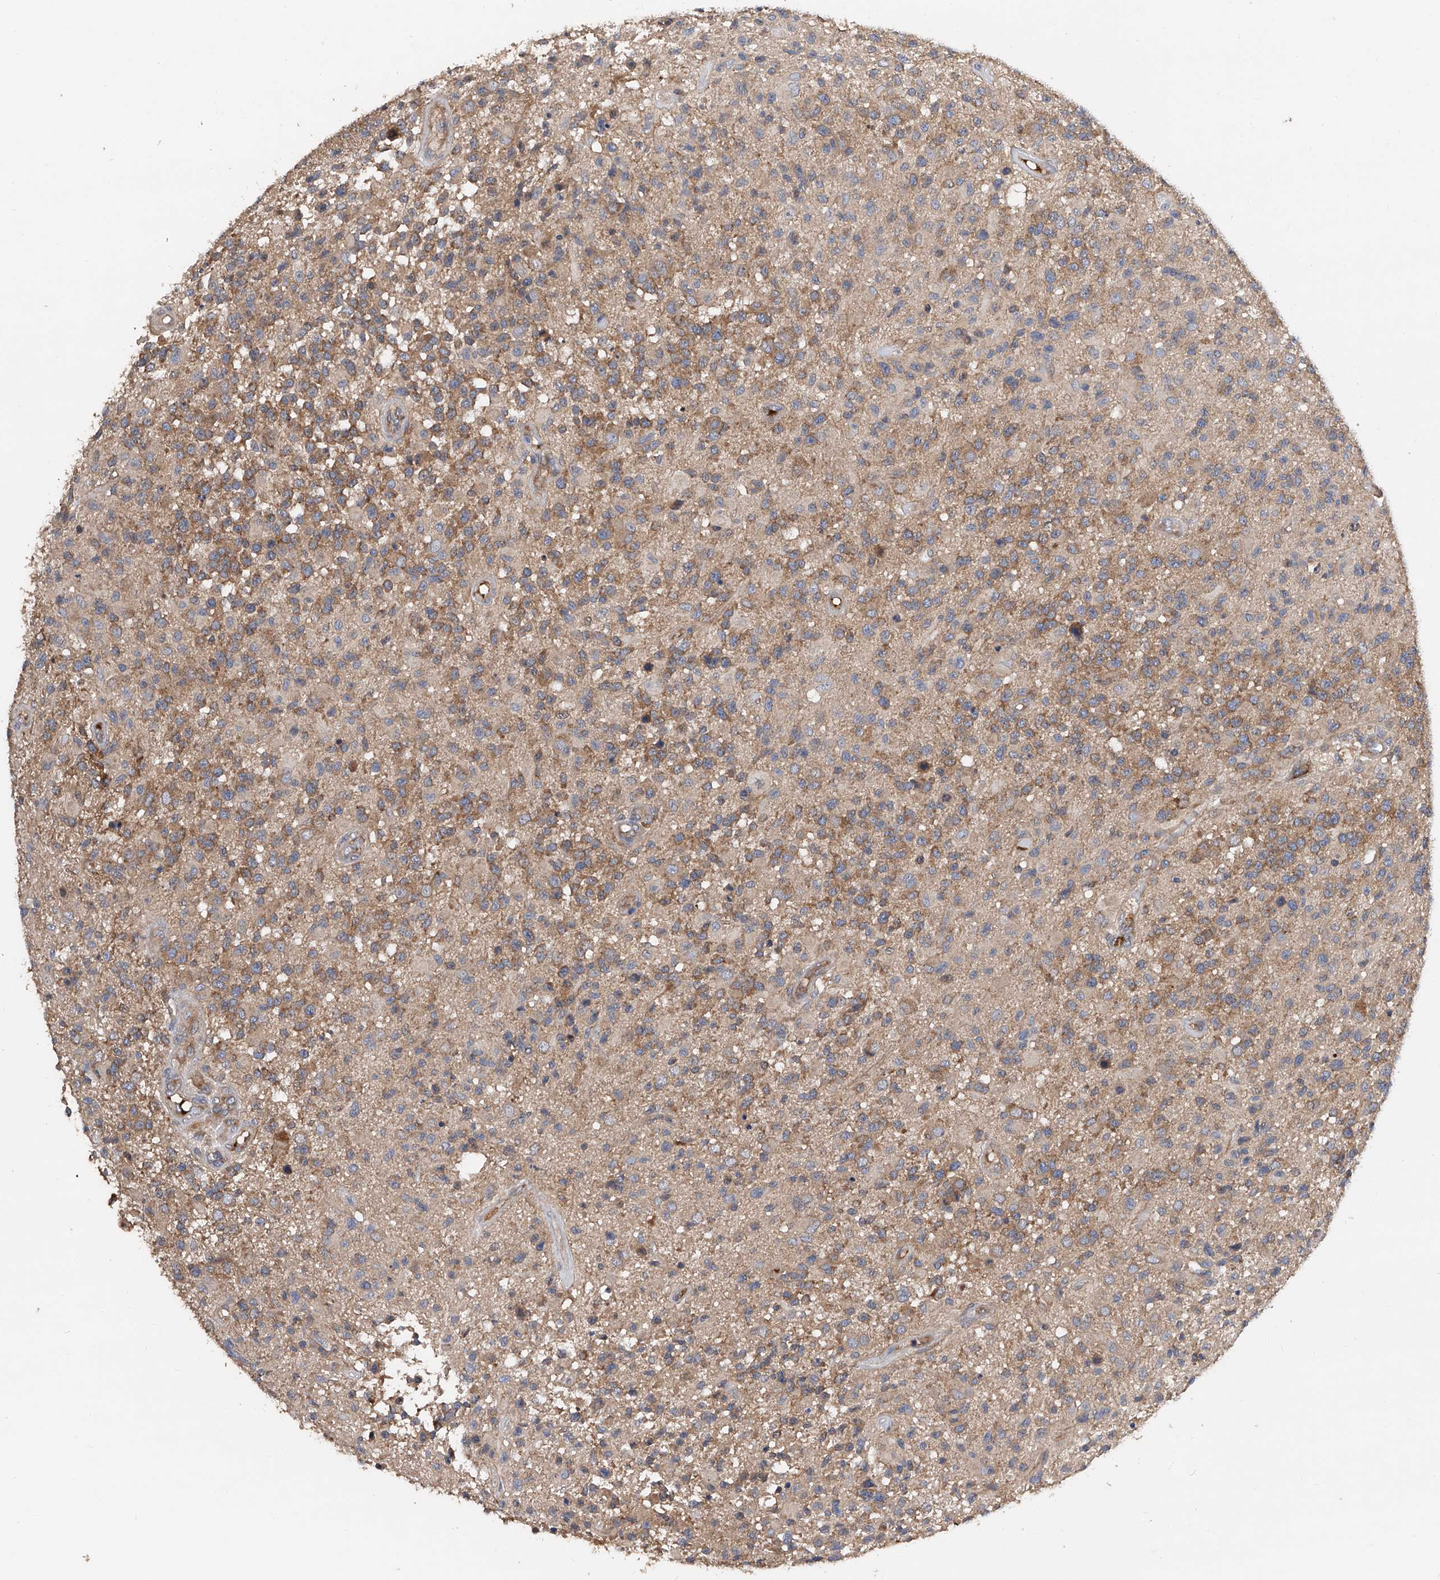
{"staining": {"intensity": "moderate", "quantity": ">75%", "location": "cytoplasmic/membranous"}, "tissue": "glioma", "cell_type": "Tumor cells", "image_type": "cancer", "snomed": [{"axis": "morphology", "description": "Glioma, malignant, High grade"}, {"axis": "morphology", "description": "Glioblastoma, NOS"}, {"axis": "topography", "description": "Brain"}], "caption": "IHC staining of malignant glioma (high-grade), which exhibits medium levels of moderate cytoplasmic/membranous expression in approximately >75% of tumor cells indicating moderate cytoplasmic/membranous protein expression. The staining was performed using DAB (3,3'-diaminobenzidine) (brown) for protein detection and nuclei were counterstained in hematoxylin (blue).", "gene": "PTK2", "patient": {"sex": "male", "age": 60}}